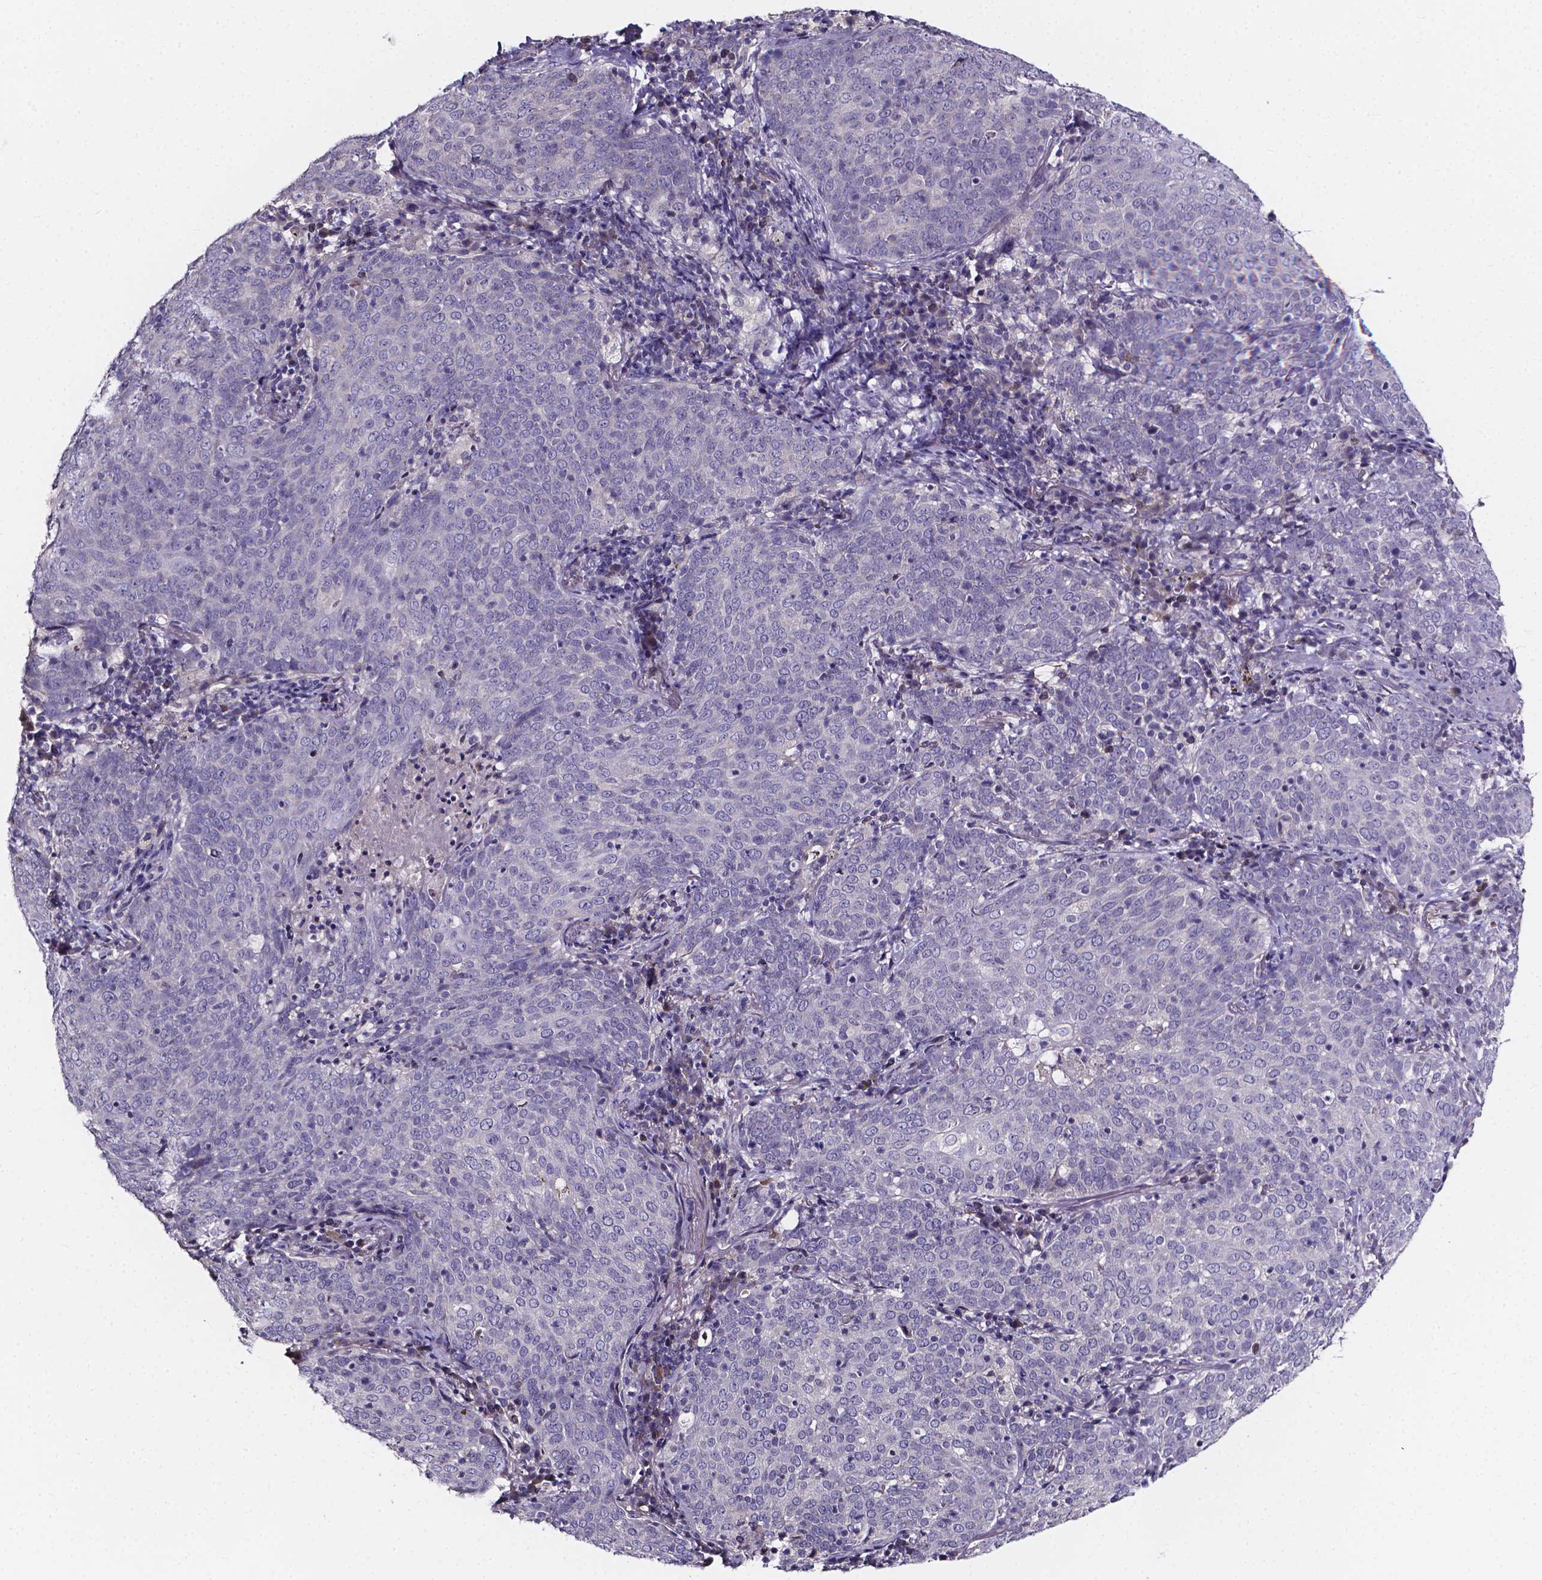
{"staining": {"intensity": "negative", "quantity": "none", "location": "none"}, "tissue": "lung cancer", "cell_type": "Tumor cells", "image_type": "cancer", "snomed": [{"axis": "morphology", "description": "Squamous cell carcinoma, NOS"}, {"axis": "topography", "description": "Lung"}], "caption": "This is an immunohistochemistry (IHC) photomicrograph of human lung cancer (squamous cell carcinoma). There is no expression in tumor cells.", "gene": "SPOCD1", "patient": {"sex": "male", "age": 82}}